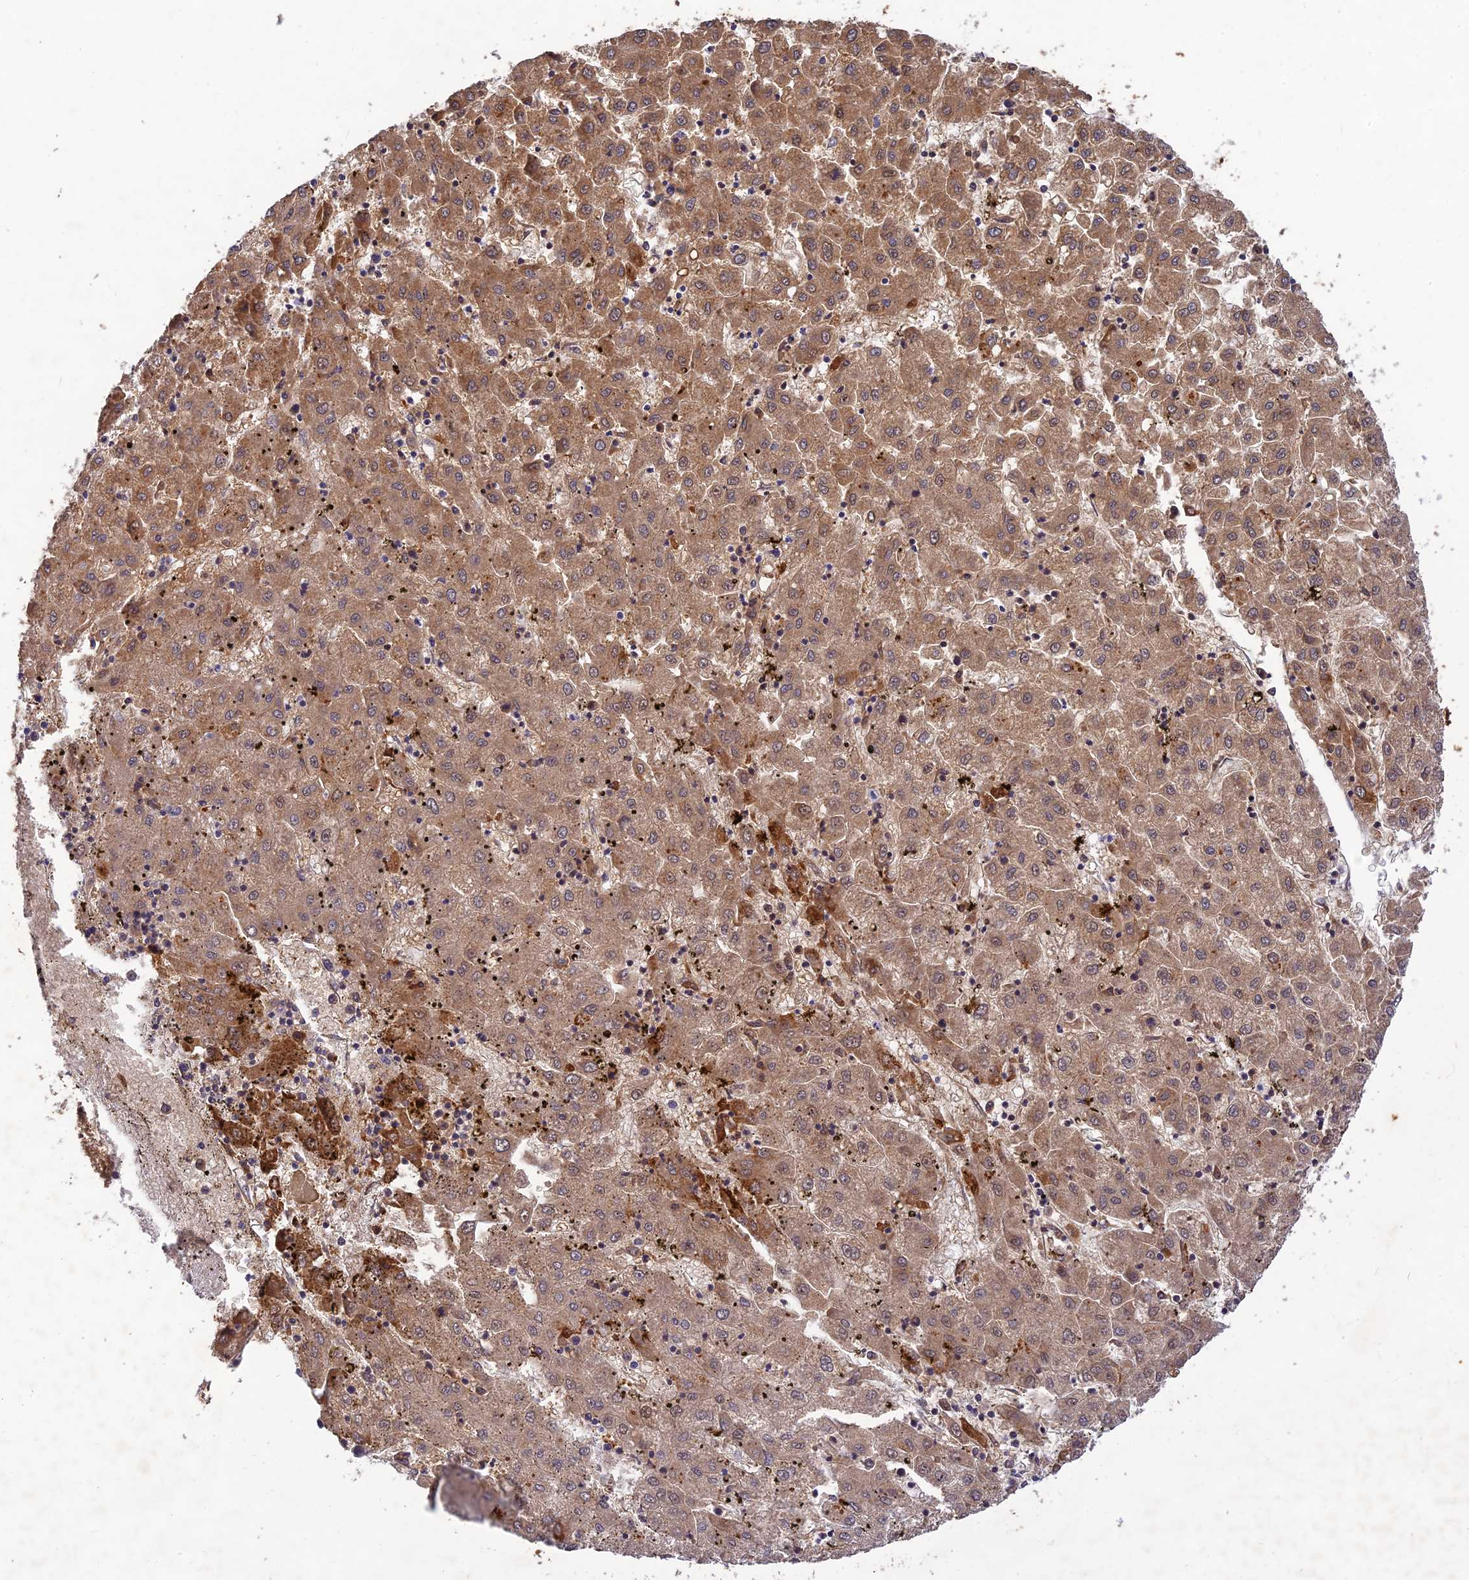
{"staining": {"intensity": "moderate", "quantity": ">75%", "location": "cytoplasmic/membranous"}, "tissue": "liver cancer", "cell_type": "Tumor cells", "image_type": "cancer", "snomed": [{"axis": "morphology", "description": "Carcinoma, Hepatocellular, NOS"}, {"axis": "topography", "description": "Liver"}], "caption": "High-power microscopy captured an IHC histopathology image of liver cancer (hepatocellular carcinoma), revealing moderate cytoplasmic/membranous expression in about >75% of tumor cells.", "gene": "ACSM5", "patient": {"sex": "male", "age": 72}}